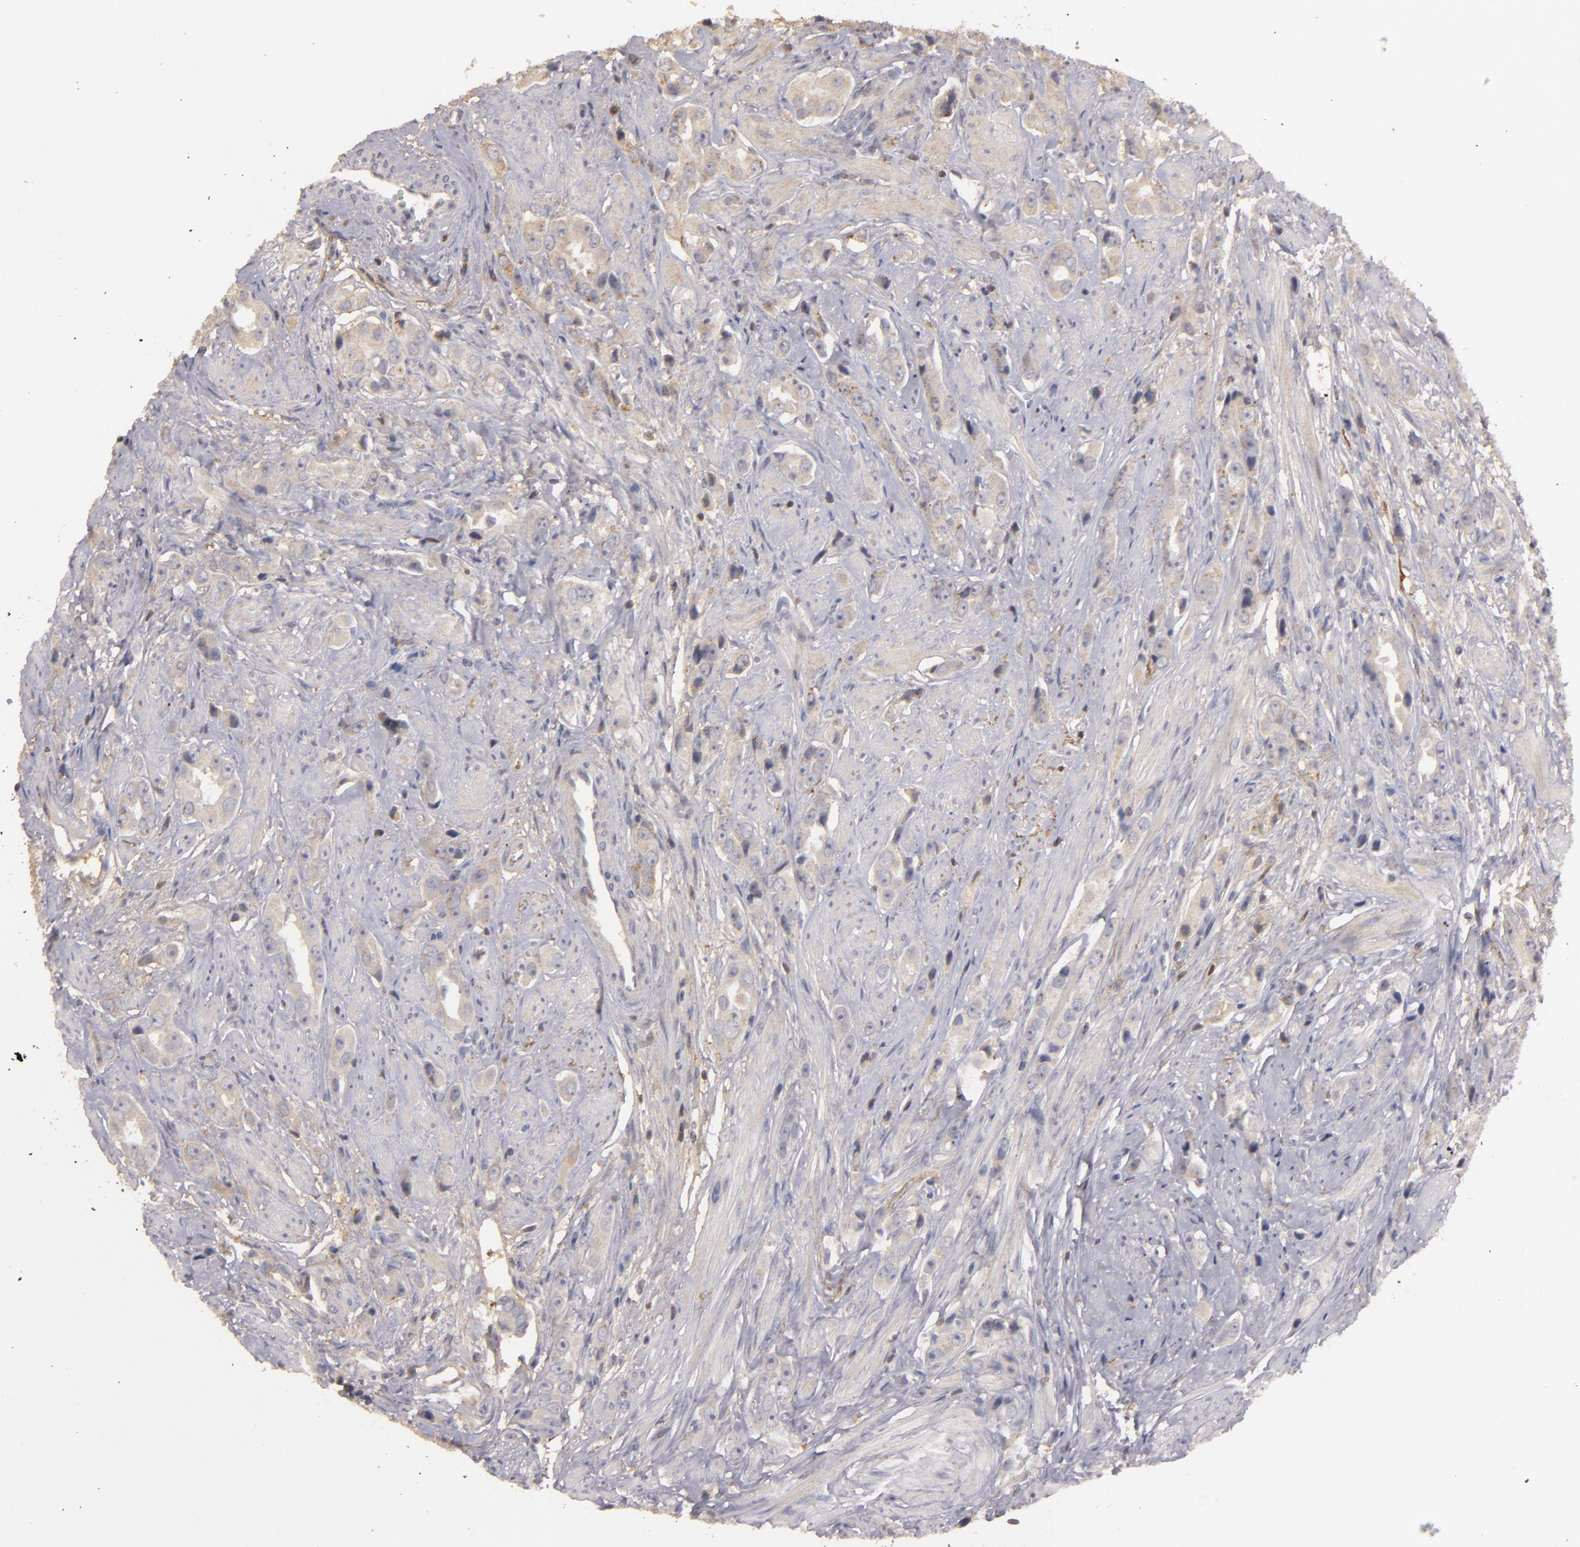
{"staining": {"intensity": "negative", "quantity": "none", "location": "none"}, "tissue": "prostate cancer", "cell_type": "Tumor cells", "image_type": "cancer", "snomed": [{"axis": "morphology", "description": "Adenocarcinoma, Medium grade"}, {"axis": "topography", "description": "Prostate"}], "caption": "Tumor cells show no significant staining in adenocarcinoma (medium-grade) (prostate).", "gene": "MBL2", "patient": {"sex": "male", "age": 53}}